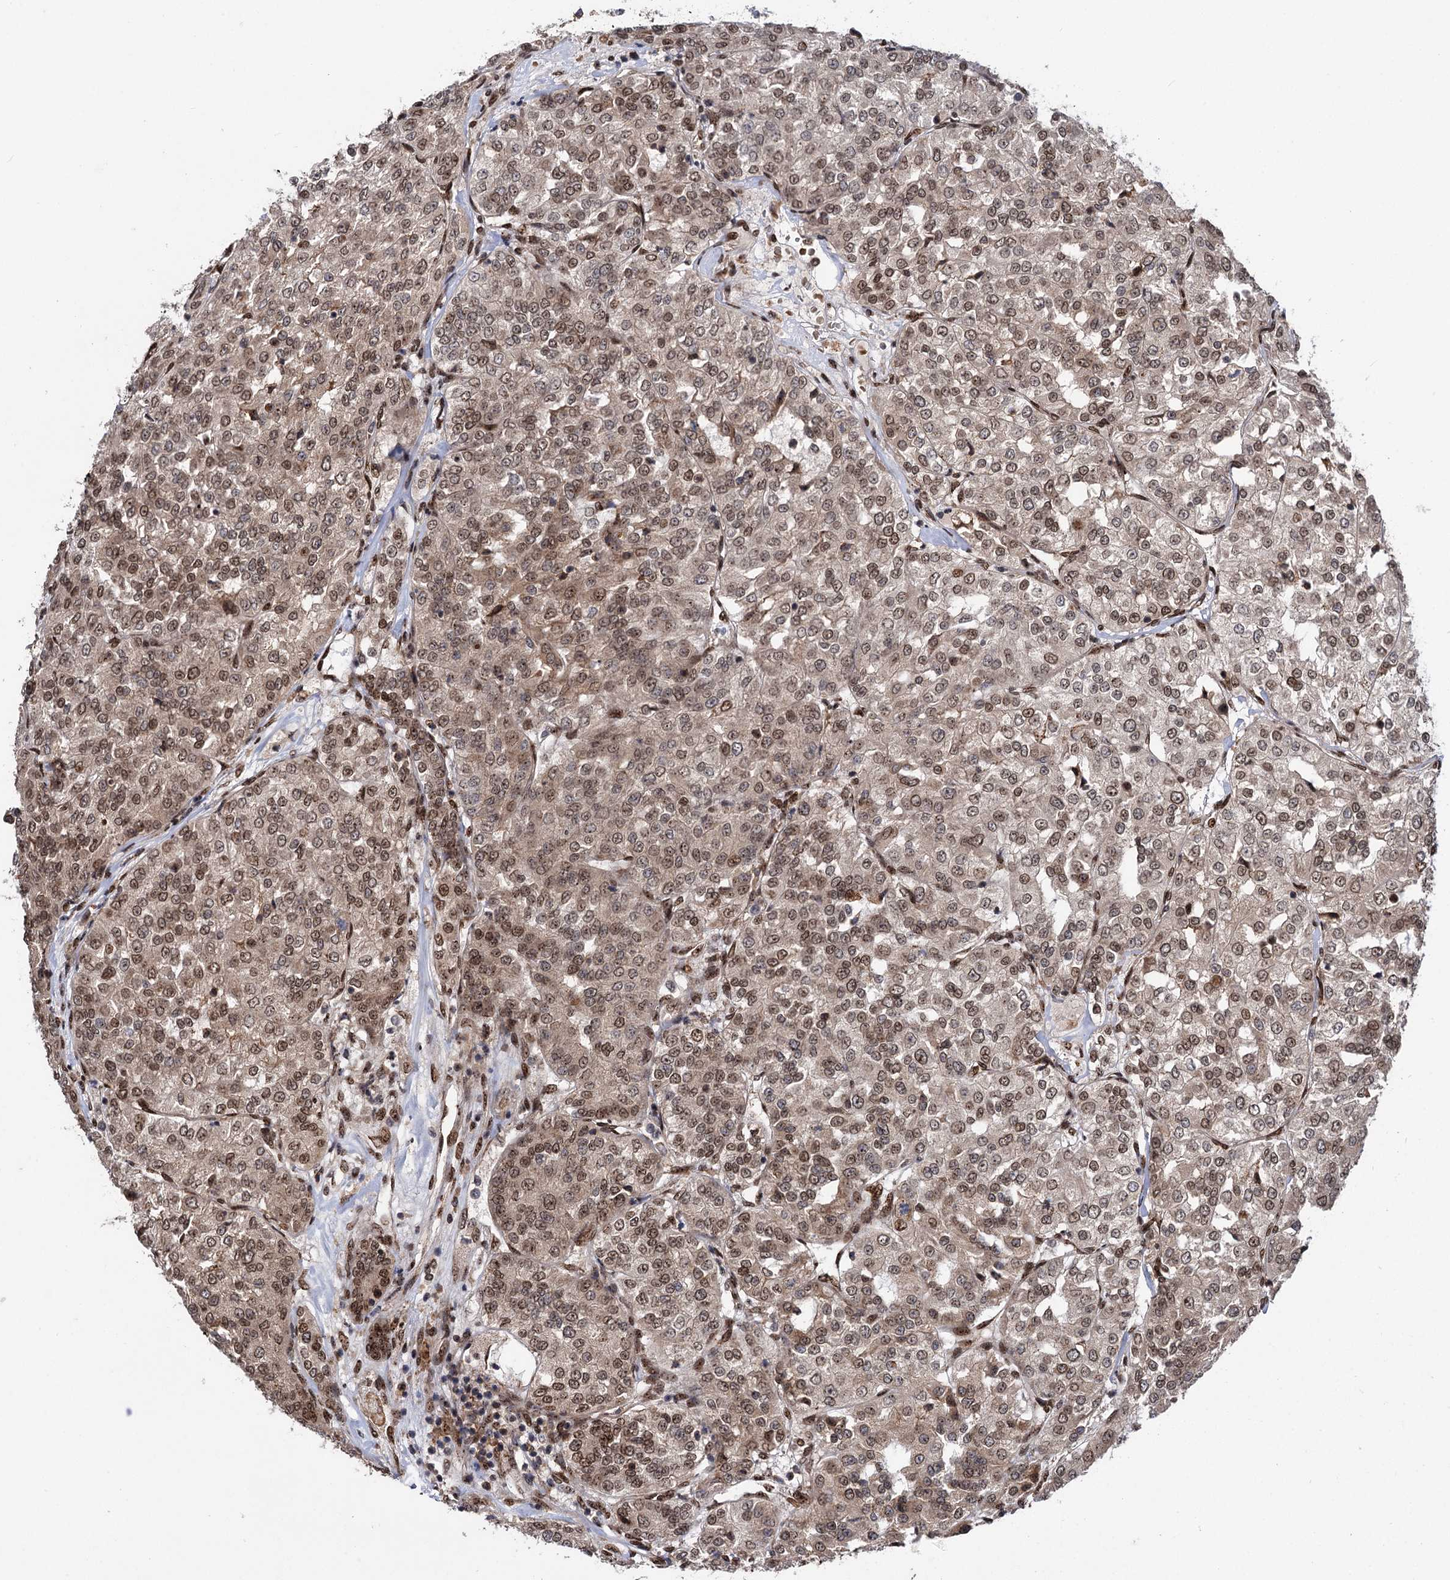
{"staining": {"intensity": "moderate", "quantity": ">75%", "location": "cytoplasmic/membranous,nuclear"}, "tissue": "renal cancer", "cell_type": "Tumor cells", "image_type": "cancer", "snomed": [{"axis": "morphology", "description": "Adenocarcinoma, NOS"}, {"axis": "topography", "description": "Kidney"}], "caption": "Human renal adenocarcinoma stained for a protein (brown) demonstrates moderate cytoplasmic/membranous and nuclear positive staining in approximately >75% of tumor cells.", "gene": "MESD", "patient": {"sex": "female", "age": 63}}